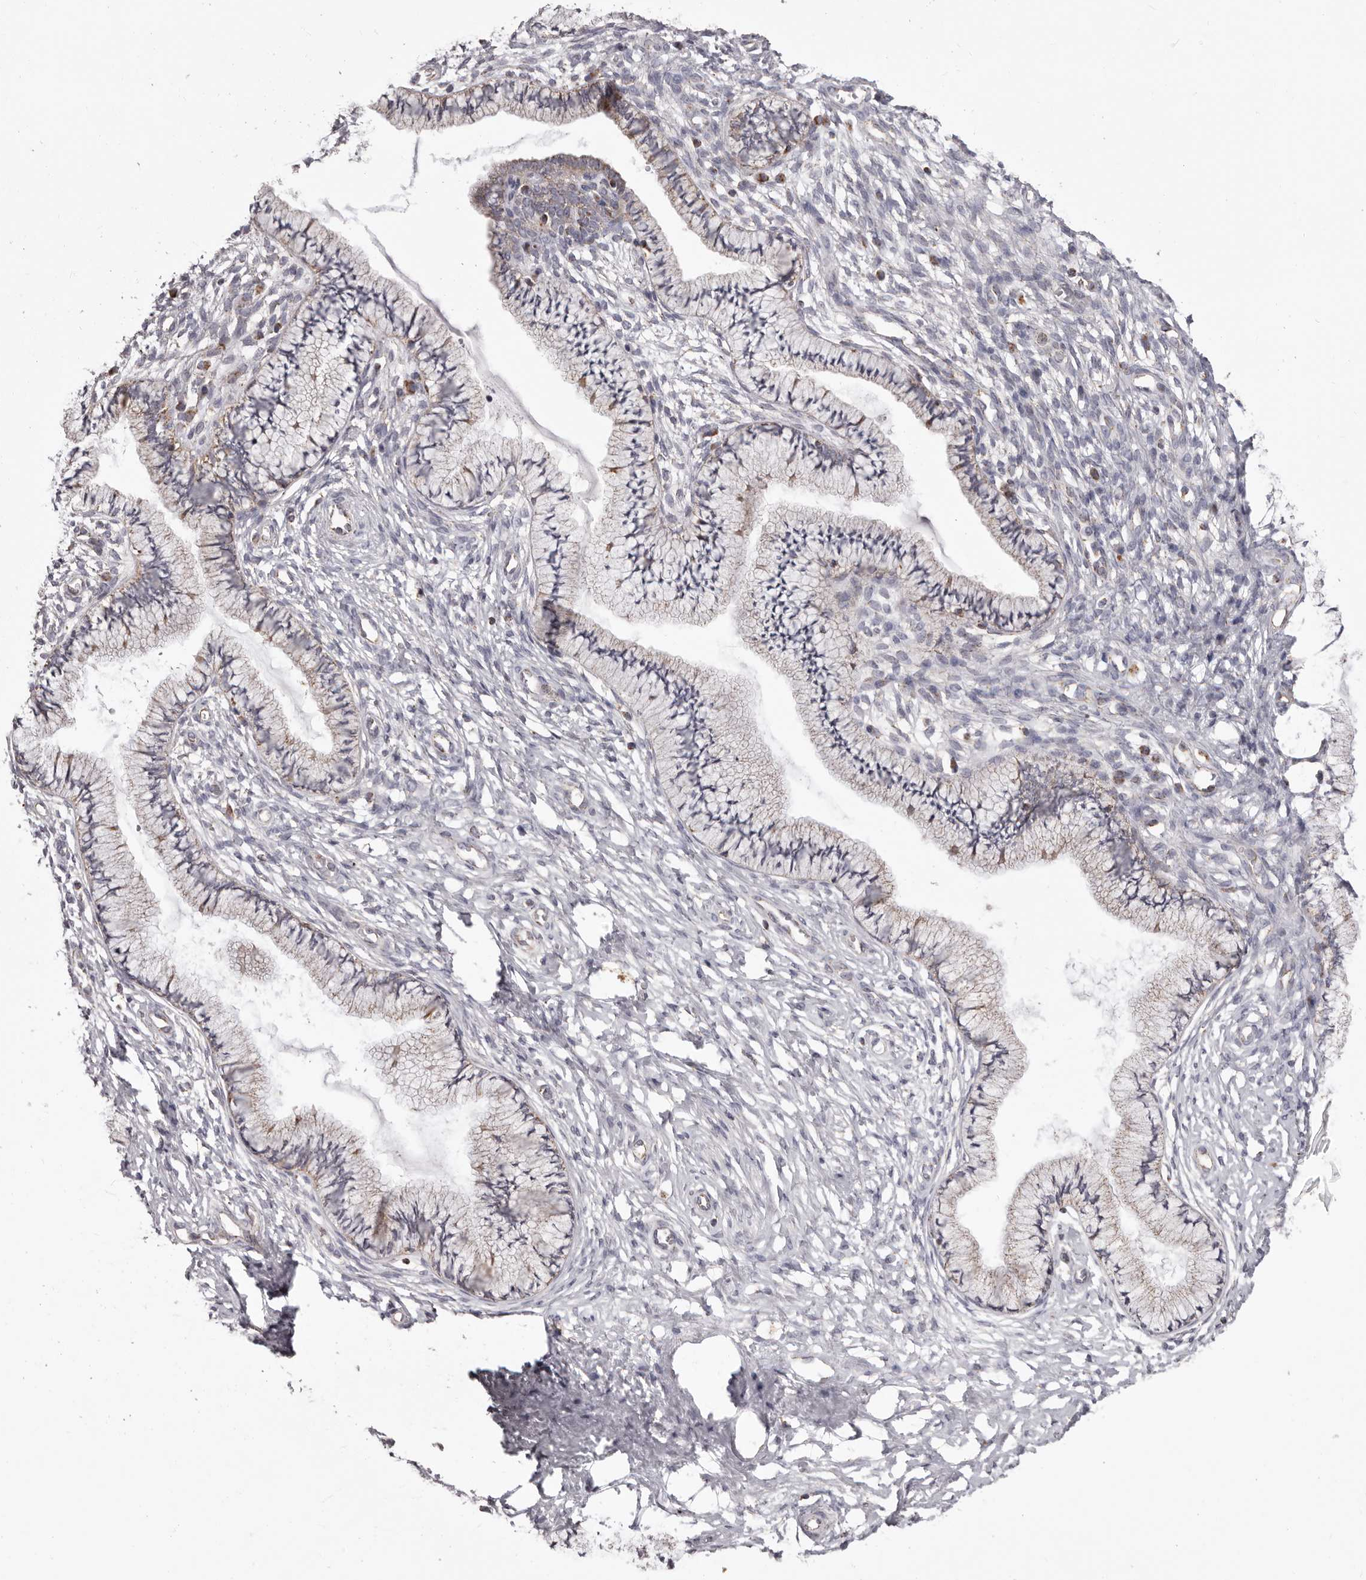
{"staining": {"intensity": "weak", "quantity": "<25%", "location": "cytoplasmic/membranous"}, "tissue": "cervix", "cell_type": "Glandular cells", "image_type": "normal", "snomed": [{"axis": "morphology", "description": "Normal tissue, NOS"}, {"axis": "topography", "description": "Cervix"}], "caption": "An image of human cervix is negative for staining in glandular cells. (DAB immunohistochemistry (IHC), high magnification).", "gene": "CHRM2", "patient": {"sex": "female", "age": 36}}